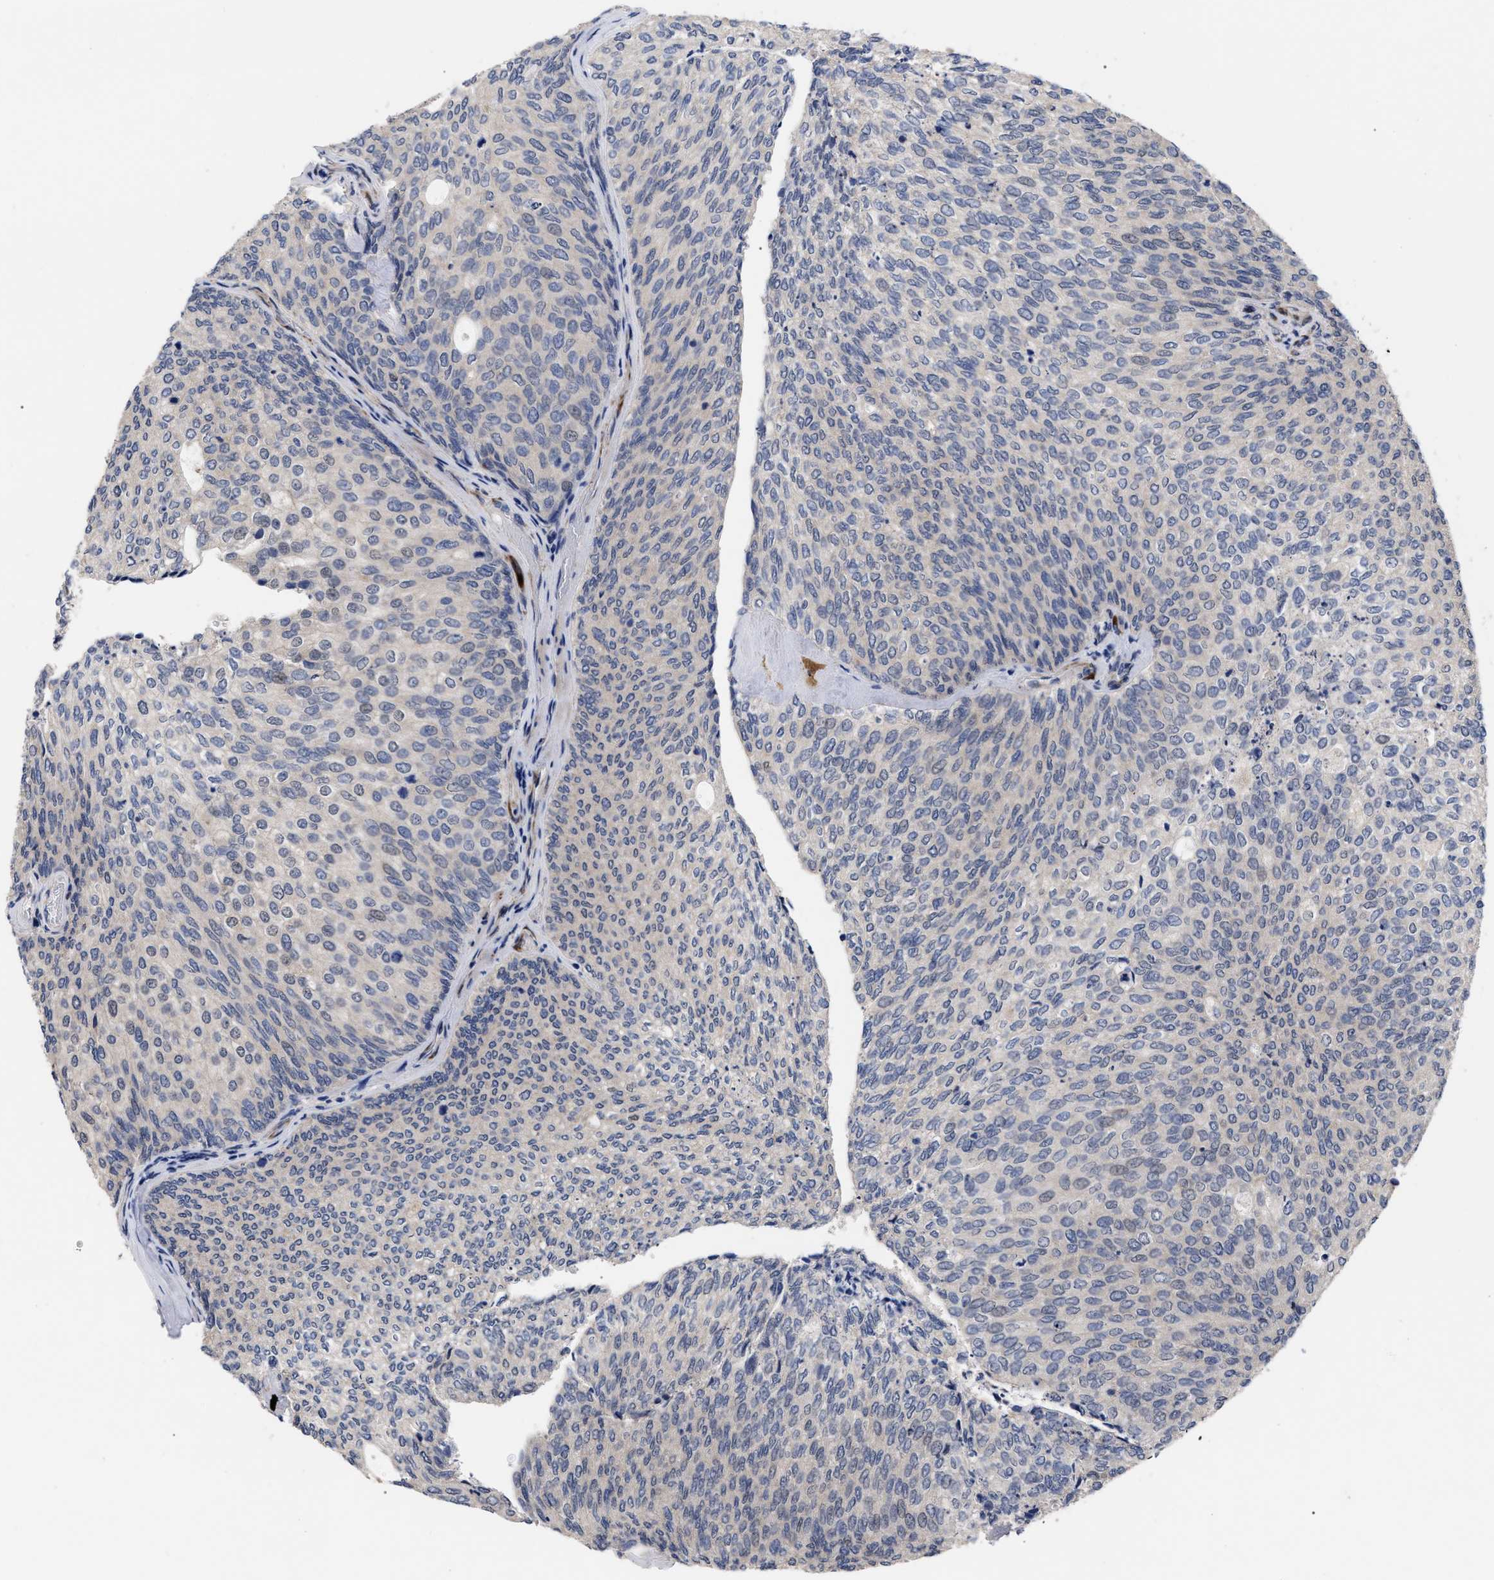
{"staining": {"intensity": "negative", "quantity": "none", "location": "none"}, "tissue": "urothelial cancer", "cell_type": "Tumor cells", "image_type": "cancer", "snomed": [{"axis": "morphology", "description": "Urothelial carcinoma, Low grade"}, {"axis": "topography", "description": "Urinary bladder"}], "caption": "High power microscopy micrograph of an immunohistochemistry (IHC) photomicrograph of low-grade urothelial carcinoma, revealing no significant staining in tumor cells.", "gene": "CCN5", "patient": {"sex": "female", "age": 79}}